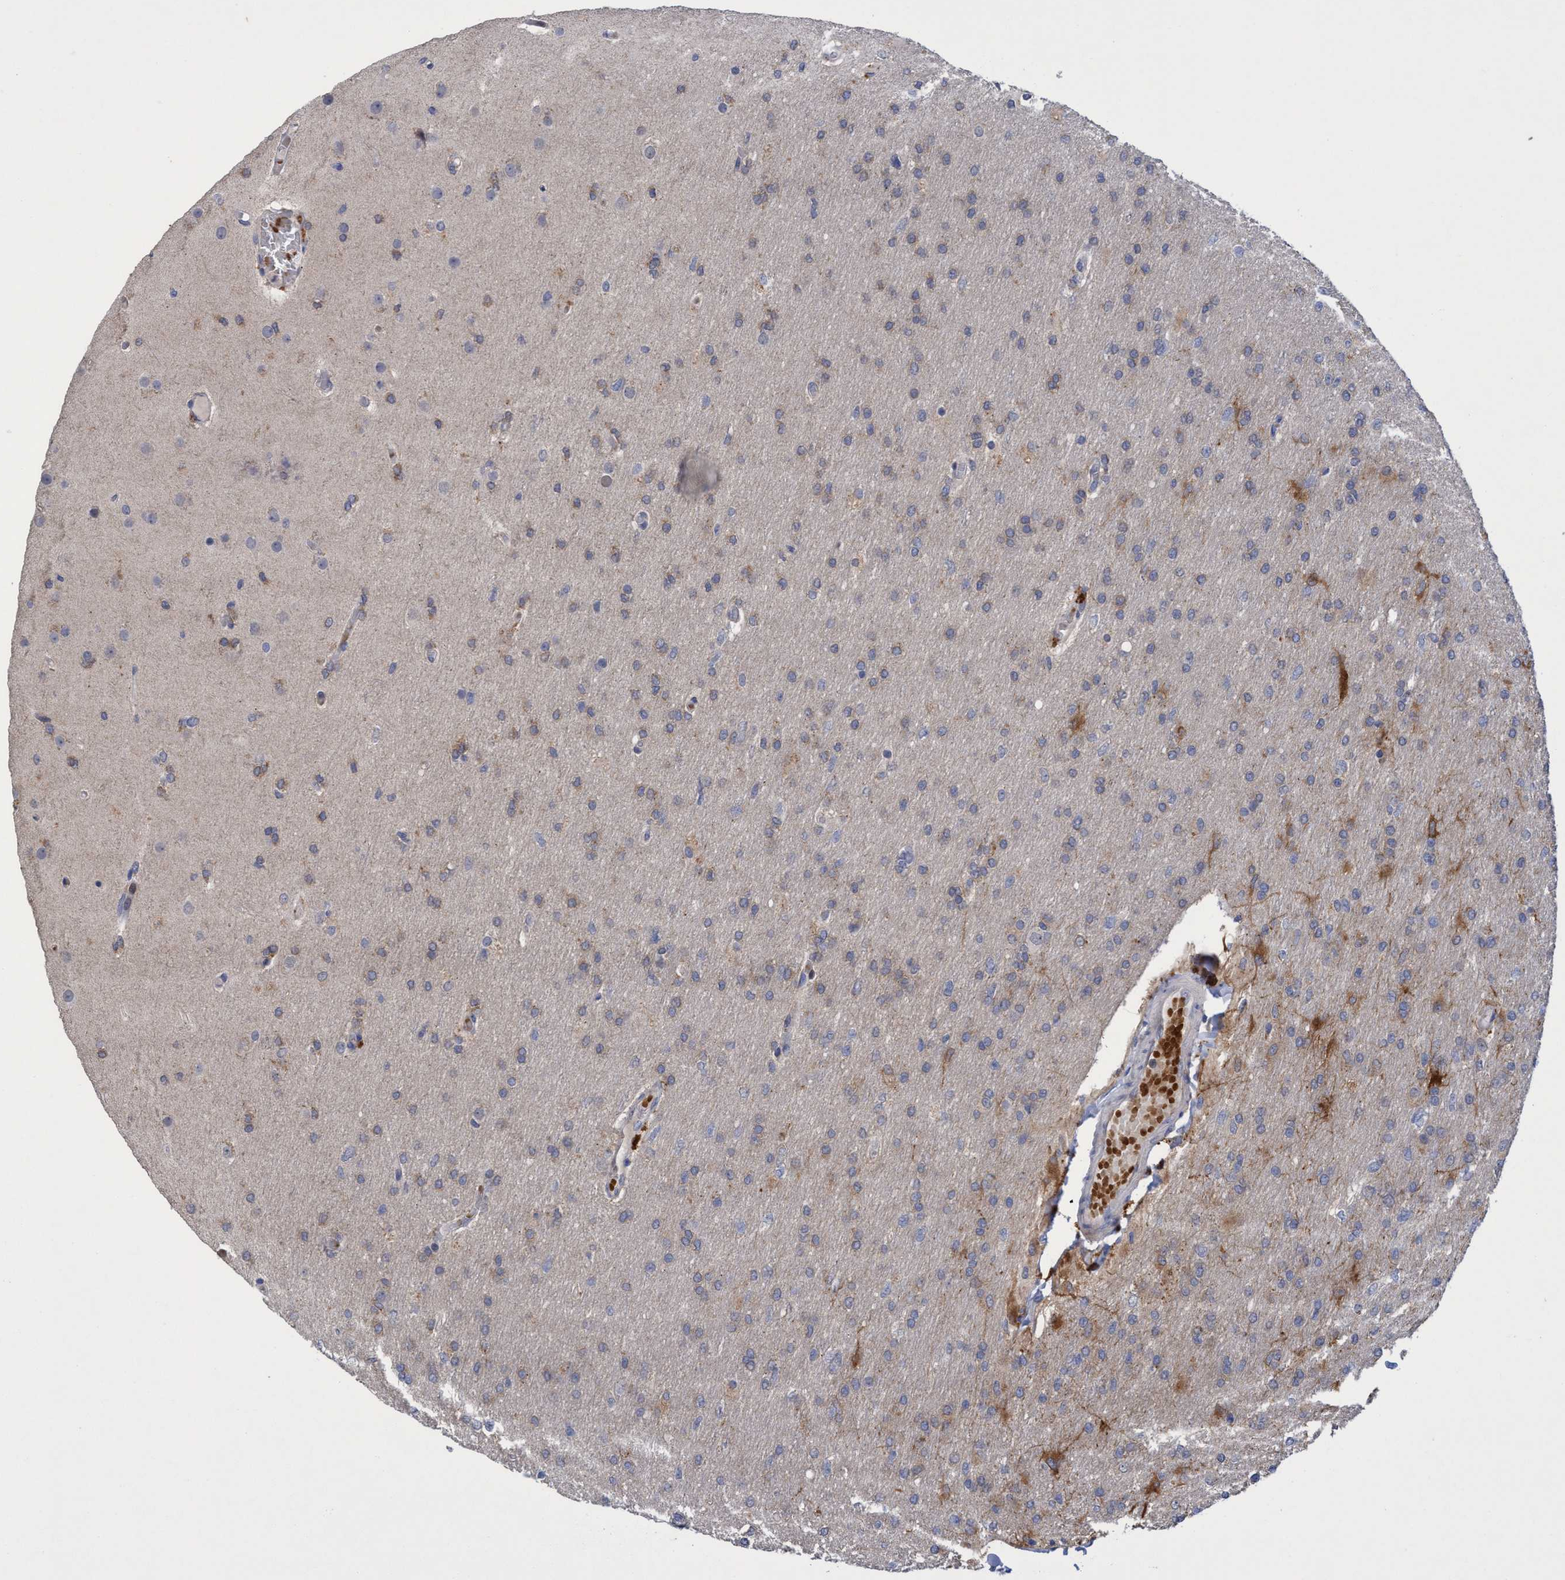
{"staining": {"intensity": "moderate", "quantity": "25%-75%", "location": "cytoplasmic/membranous"}, "tissue": "glioma", "cell_type": "Tumor cells", "image_type": "cancer", "snomed": [{"axis": "morphology", "description": "Glioma, malignant, High grade"}, {"axis": "topography", "description": "Cerebral cortex"}], "caption": "High-power microscopy captured an immunohistochemistry (IHC) image of glioma, revealing moderate cytoplasmic/membranous positivity in about 25%-75% of tumor cells. Nuclei are stained in blue.", "gene": "SEMA4D", "patient": {"sex": "female", "age": 36}}